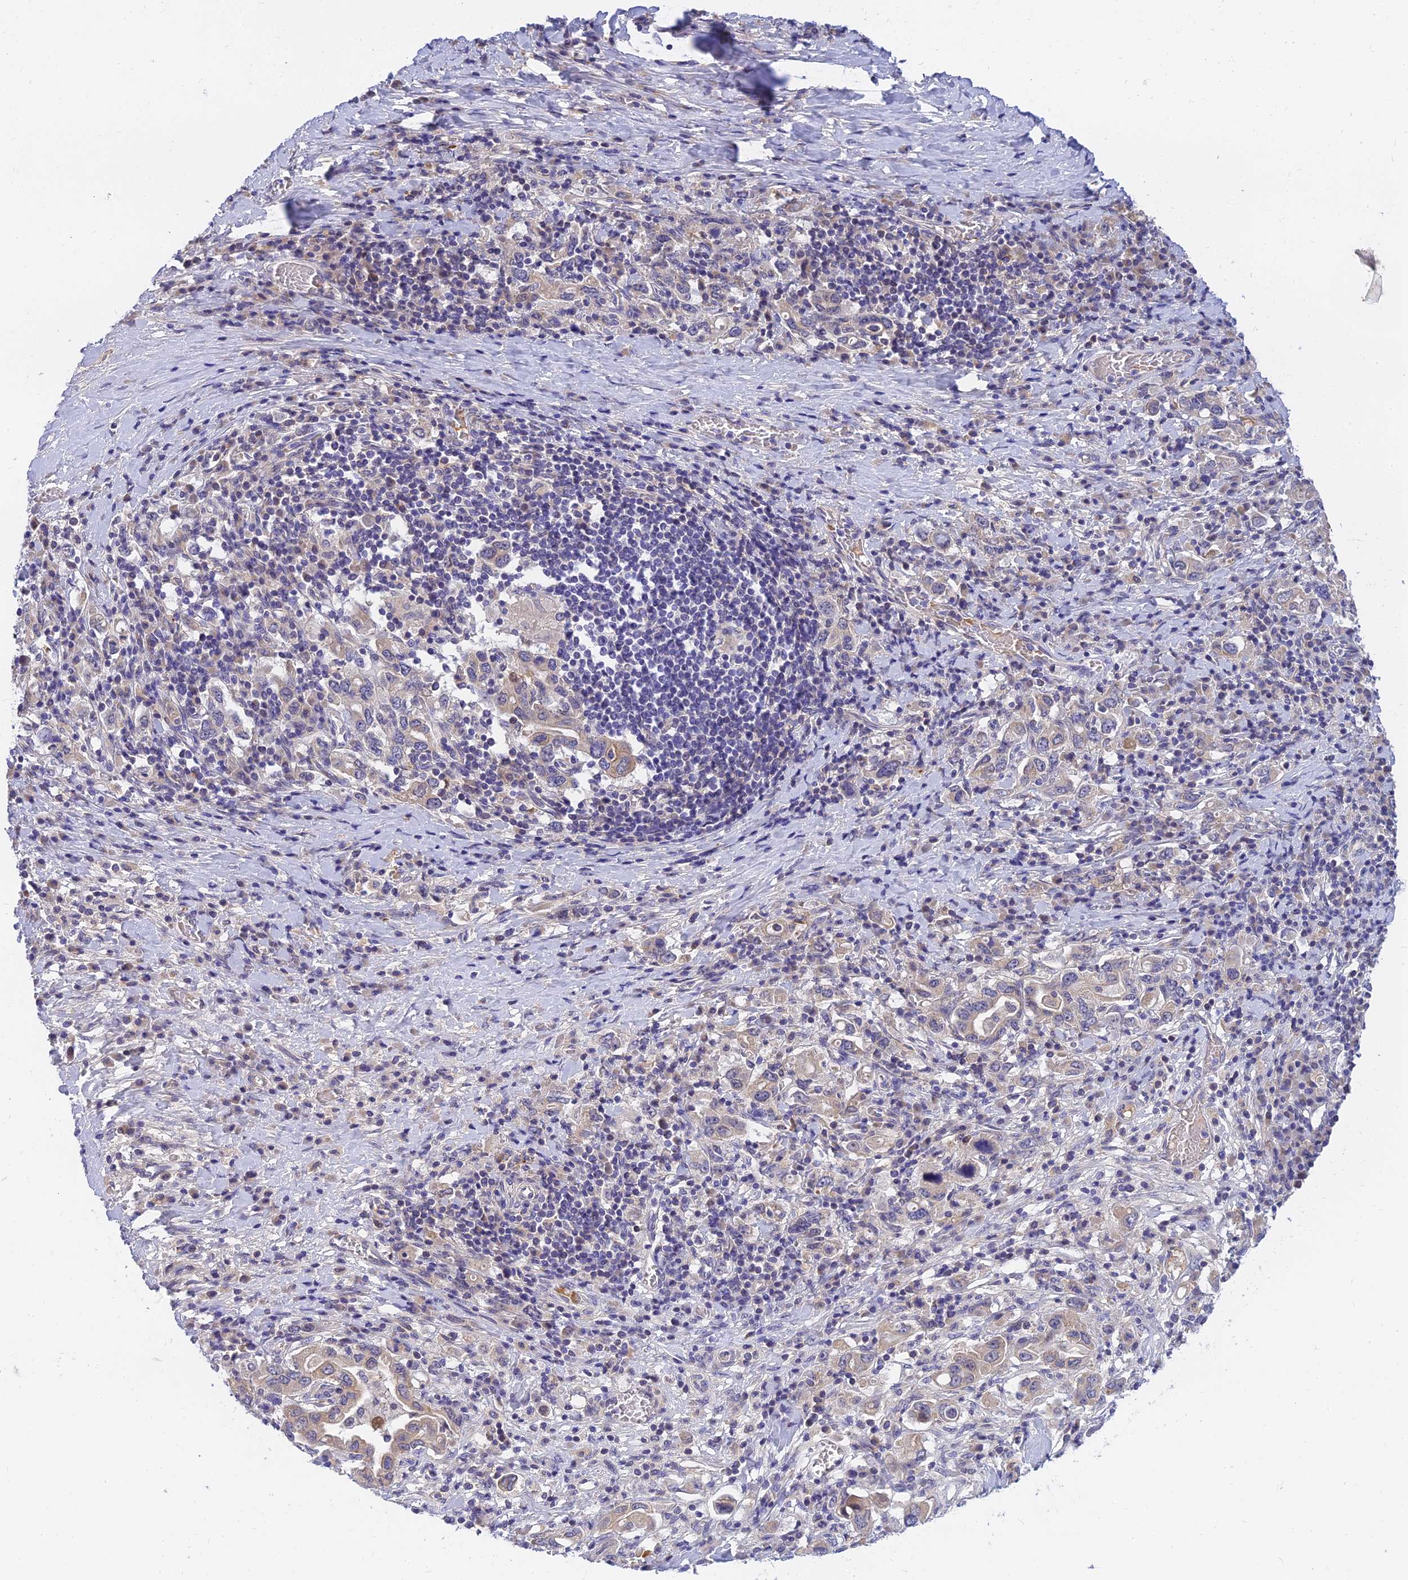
{"staining": {"intensity": "negative", "quantity": "none", "location": "none"}, "tissue": "stomach cancer", "cell_type": "Tumor cells", "image_type": "cancer", "snomed": [{"axis": "morphology", "description": "Adenocarcinoma, NOS"}, {"axis": "topography", "description": "Stomach, upper"}, {"axis": "topography", "description": "Stomach"}], "caption": "DAB immunohistochemical staining of adenocarcinoma (stomach) displays no significant positivity in tumor cells.", "gene": "ANKS4B", "patient": {"sex": "male", "age": 62}}